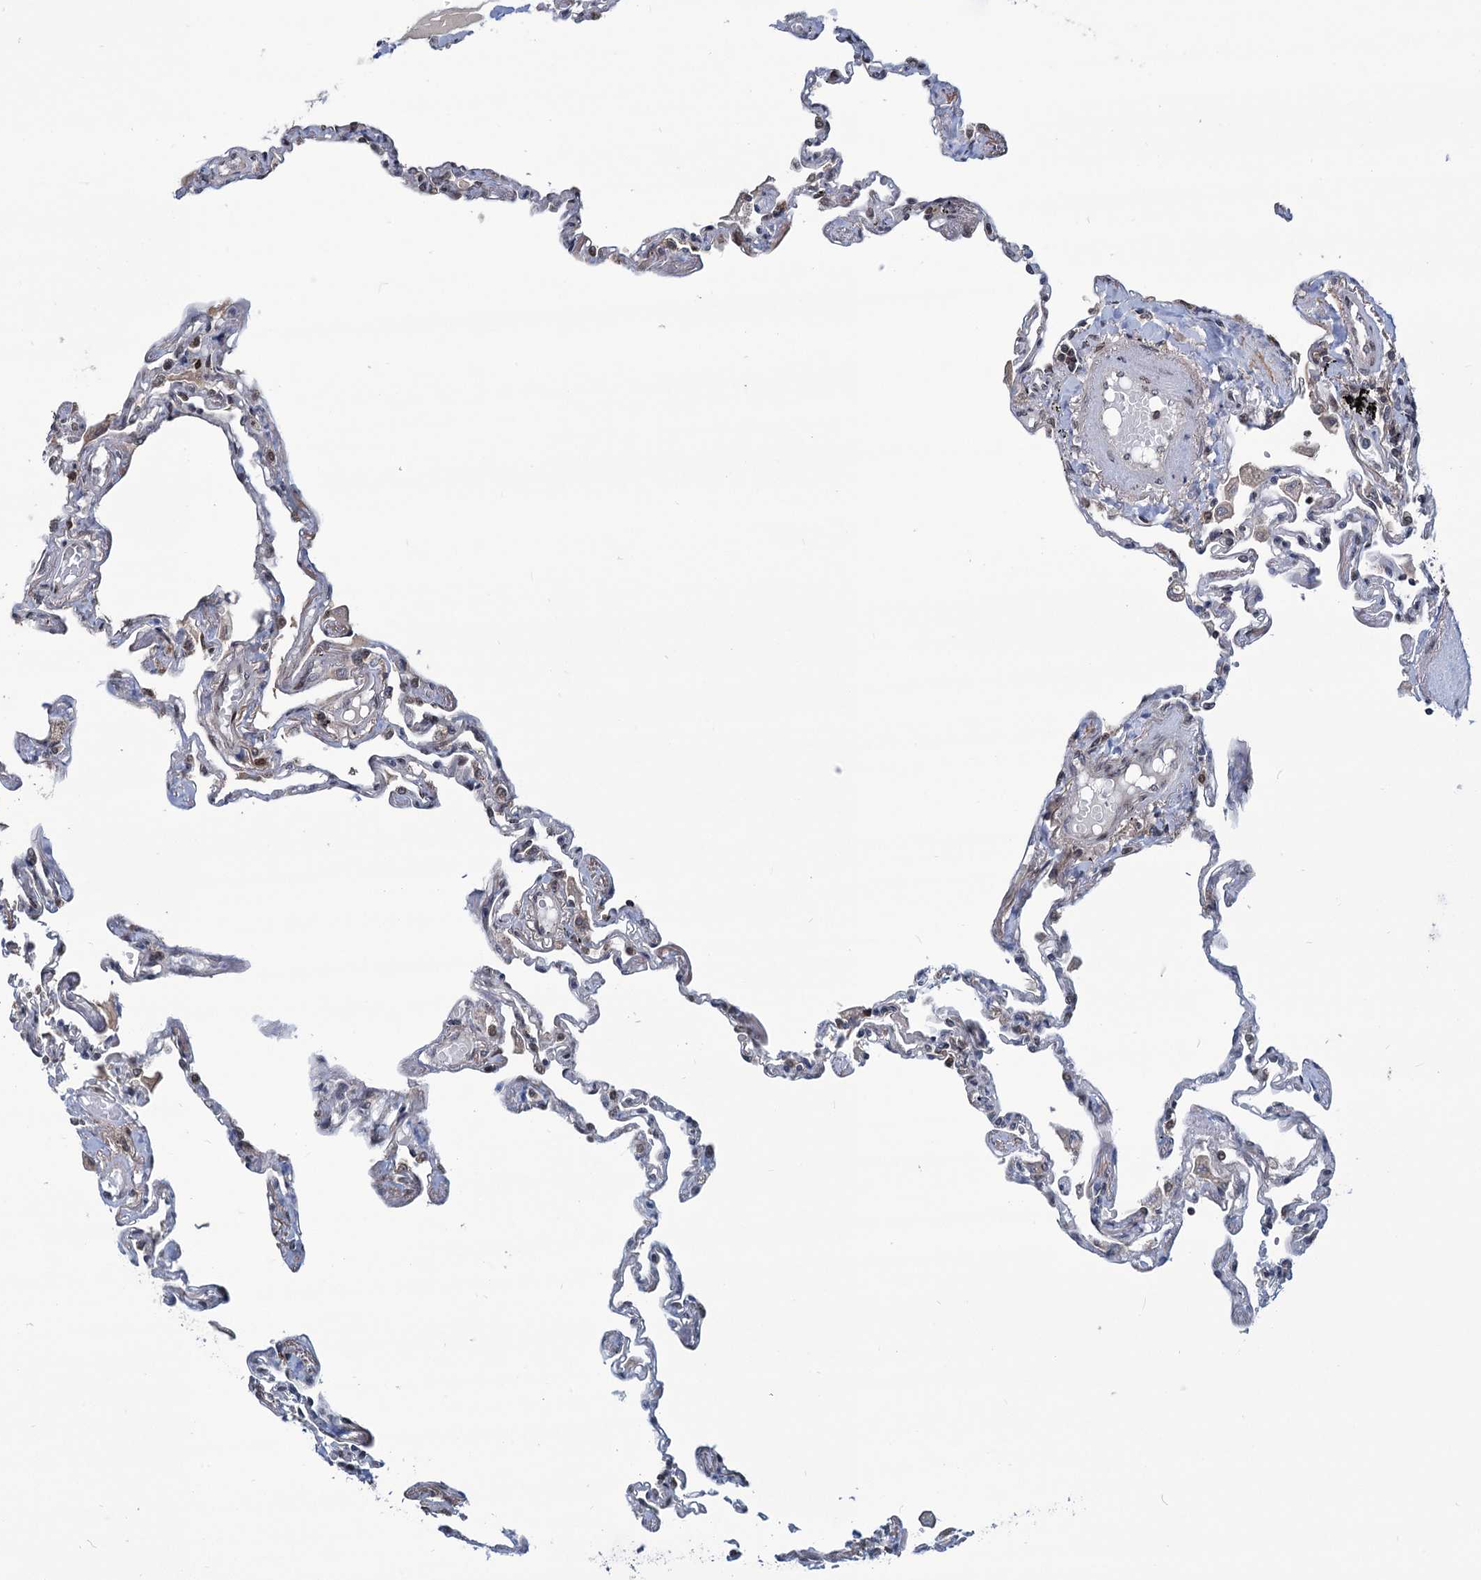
{"staining": {"intensity": "moderate", "quantity": "<25%", "location": "cytoplasmic/membranous"}, "tissue": "lung", "cell_type": "Alveolar cells", "image_type": "normal", "snomed": [{"axis": "morphology", "description": "Normal tissue, NOS"}, {"axis": "topography", "description": "Lung"}], "caption": "Brown immunohistochemical staining in benign human lung displays moderate cytoplasmic/membranous positivity in about <25% of alveolar cells. The protein is stained brown, and the nuclei are stained in blue (DAB IHC with brightfield microscopy, high magnification).", "gene": "PHC3", "patient": {"sex": "female", "age": 67}}